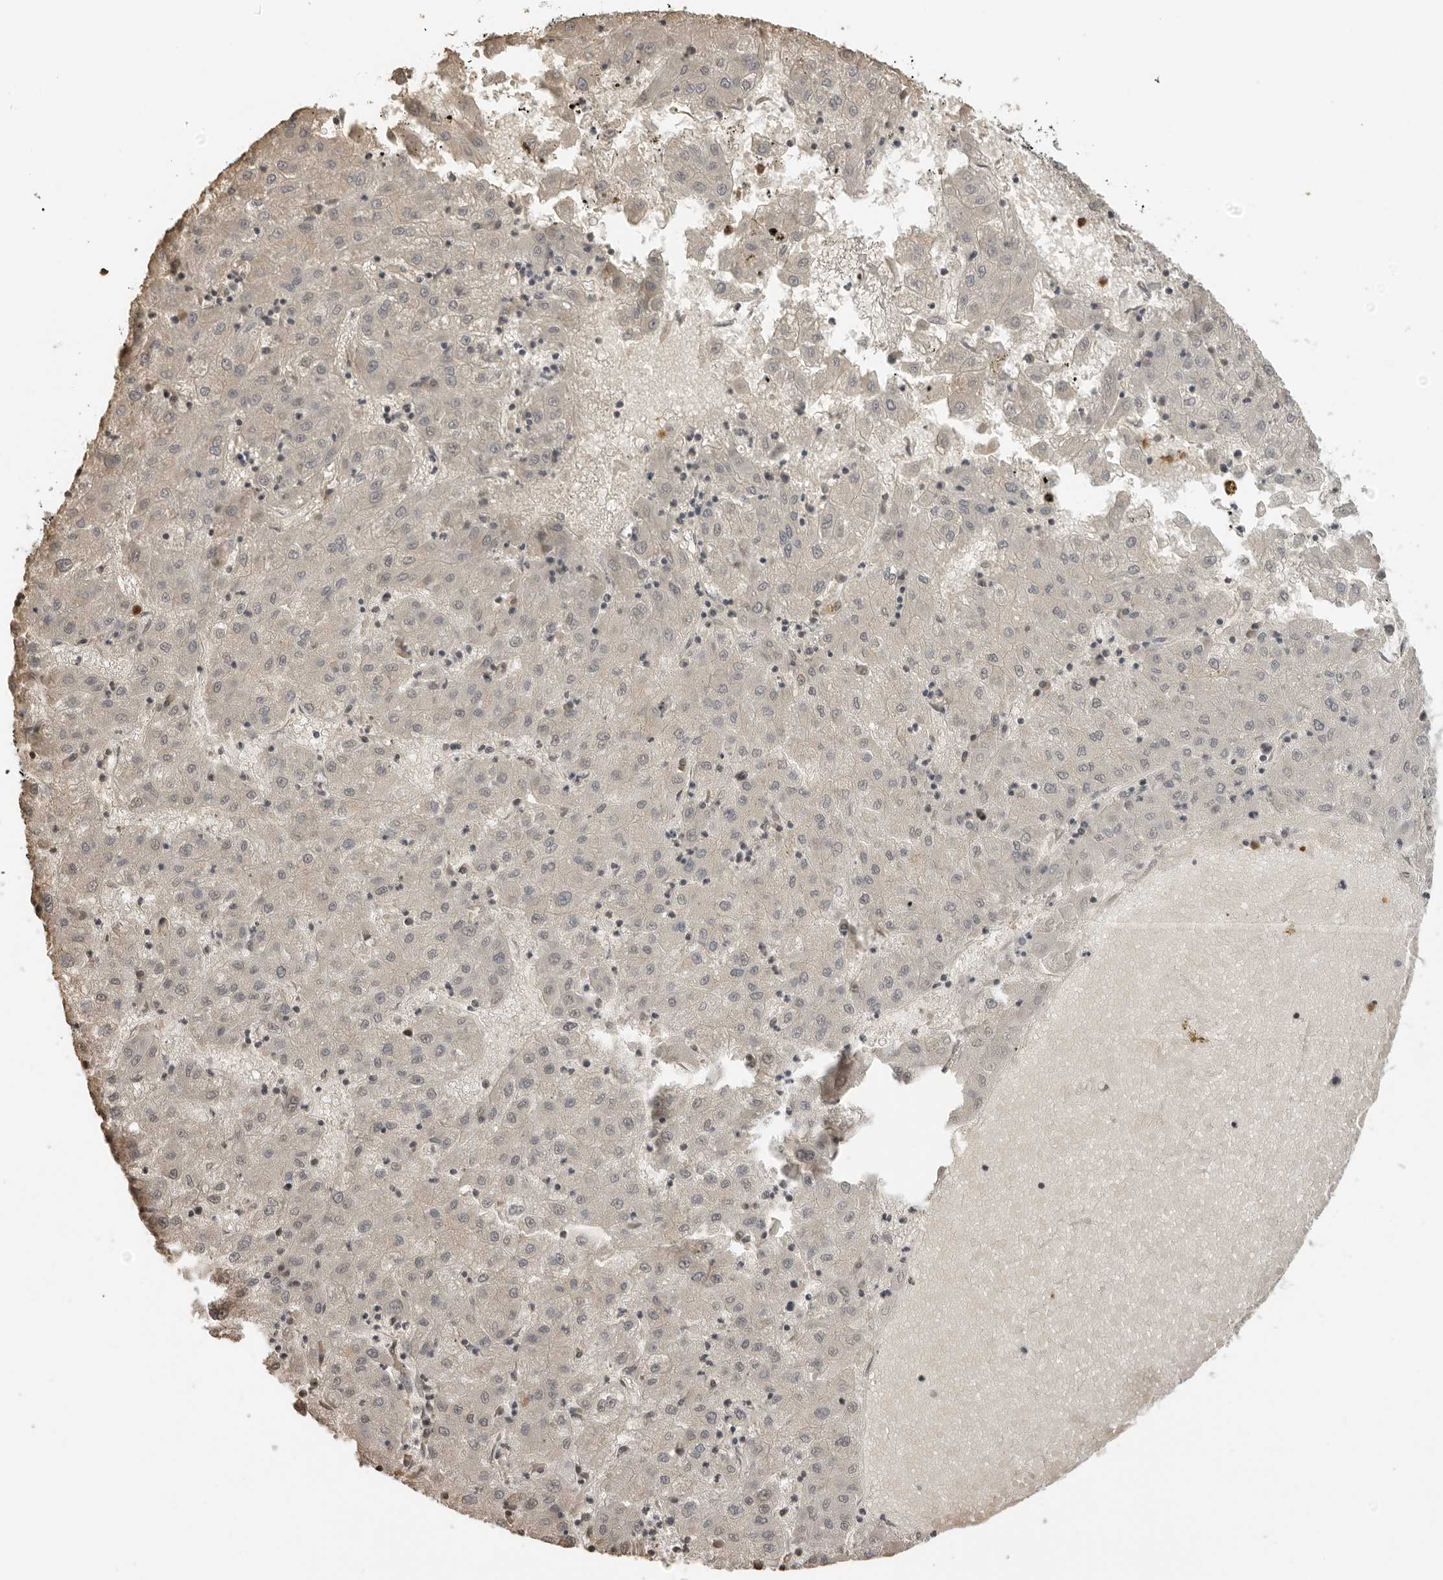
{"staining": {"intensity": "negative", "quantity": "none", "location": "none"}, "tissue": "liver cancer", "cell_type": "Tumor cells", "image_type": "cancer", "snomed": [{"axis": "morphology", "description": "Carcinoma, Hepatocellular, NOS"}, {"axis": "topography", "description": "Liver"}], "caption": "IHC photomicrograph of human hepatocellular carcinoma (liver) stained for a protein (brown), which shows no positivity in tumor cells. (Brightfield microscopy of DAB (3,3'-diaminobenzidine) IHC at high magnification).", "gene": "SUGCT", "patient": {"sex": "male", "age": 72}}